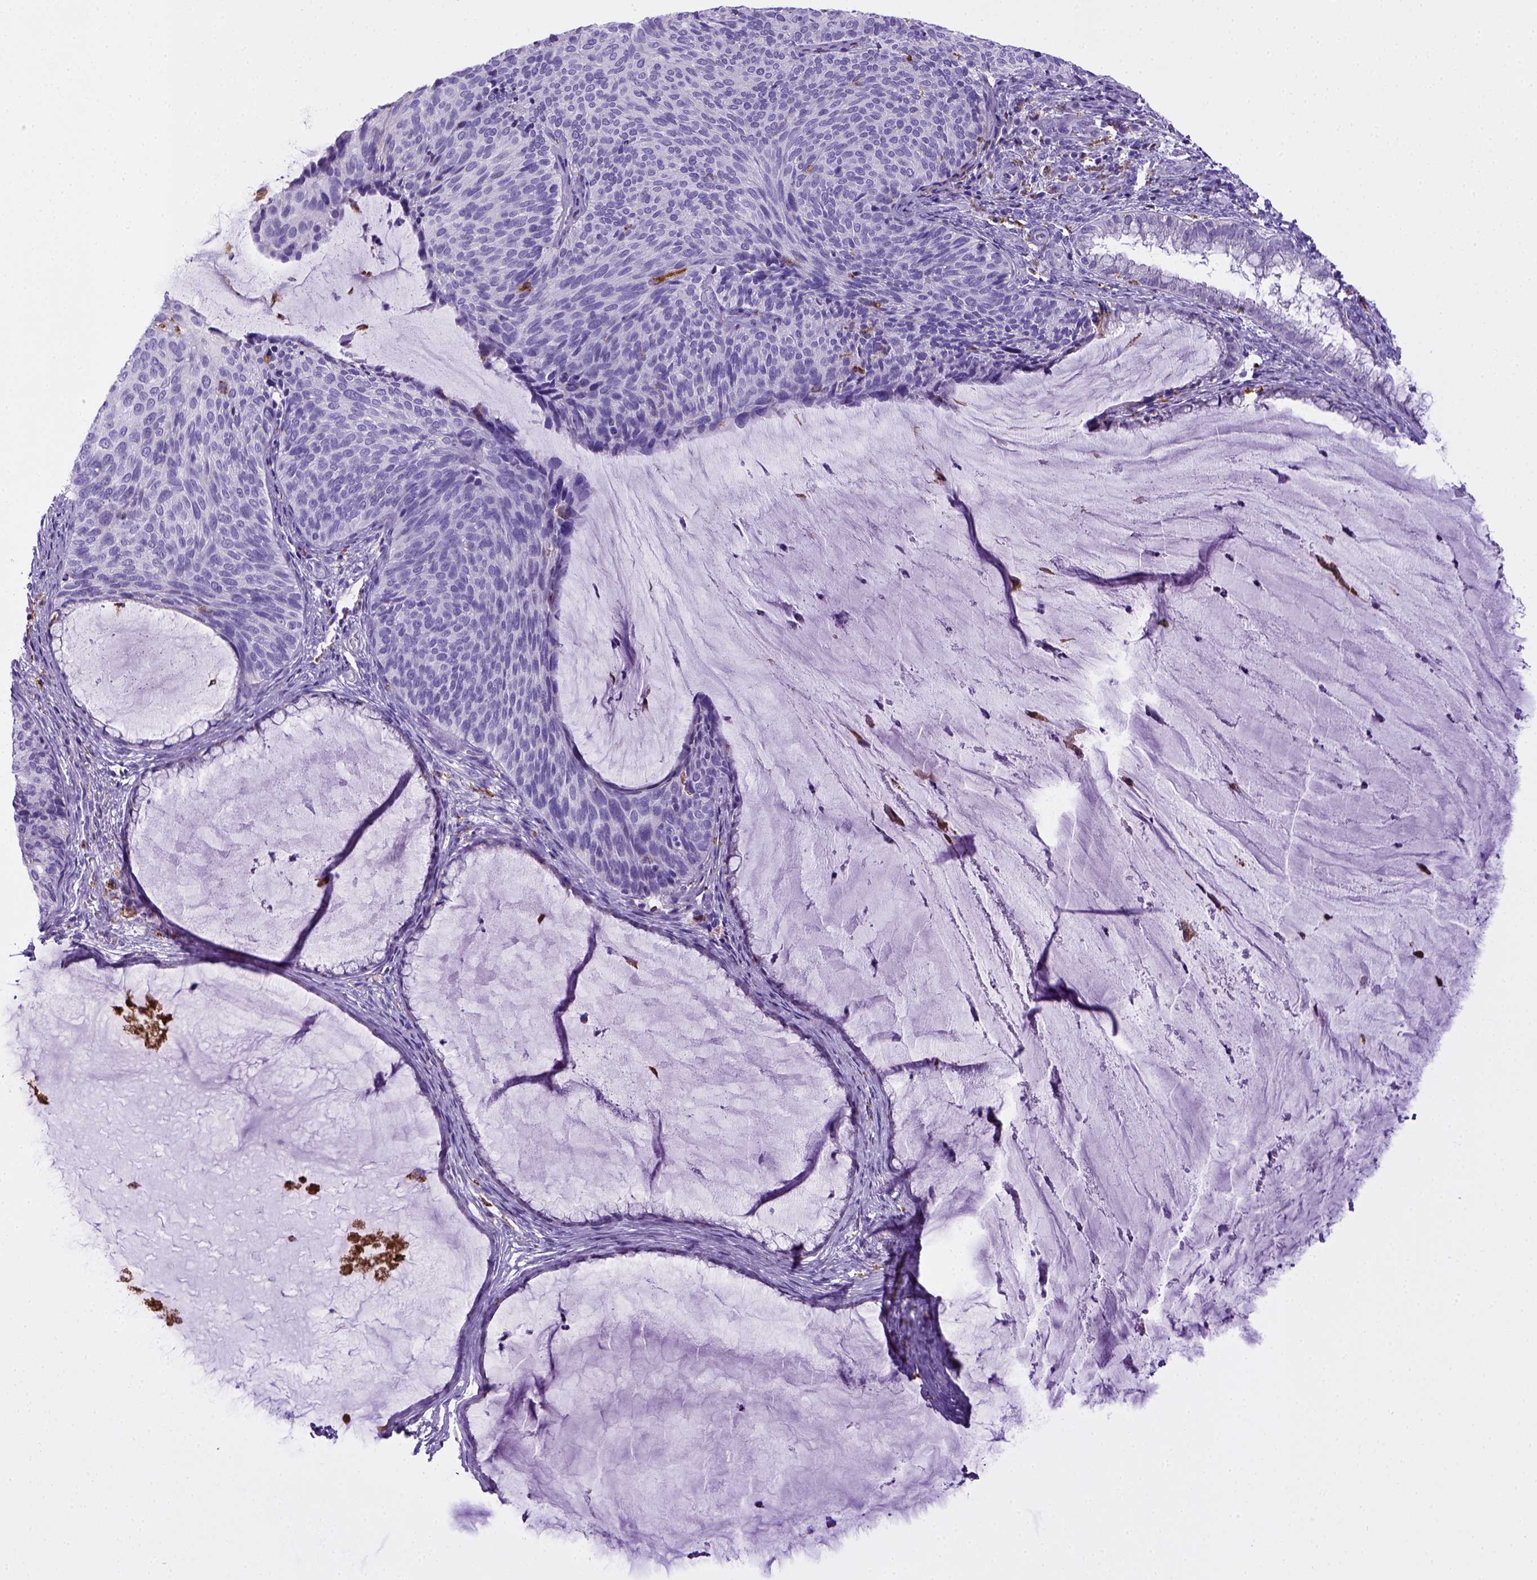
{"staining": {"intensity": "negative", "quantity": "none", "location": "none"}, "tissue": "cervical cancer", "cell_type": "Tumor cells", "image_type": "cancer", "snomed": [{"axis": "morphology", "description": "Squamous cell carcinoma, NOS"}, {"axis": "topography", "description": "Cervix"}], "caption": "Tumor cells are negative for protein expression in human squamous cell carcinoma (cervical).", "gene": "CD68", "patient": {"sex": "female", "age": 36}}